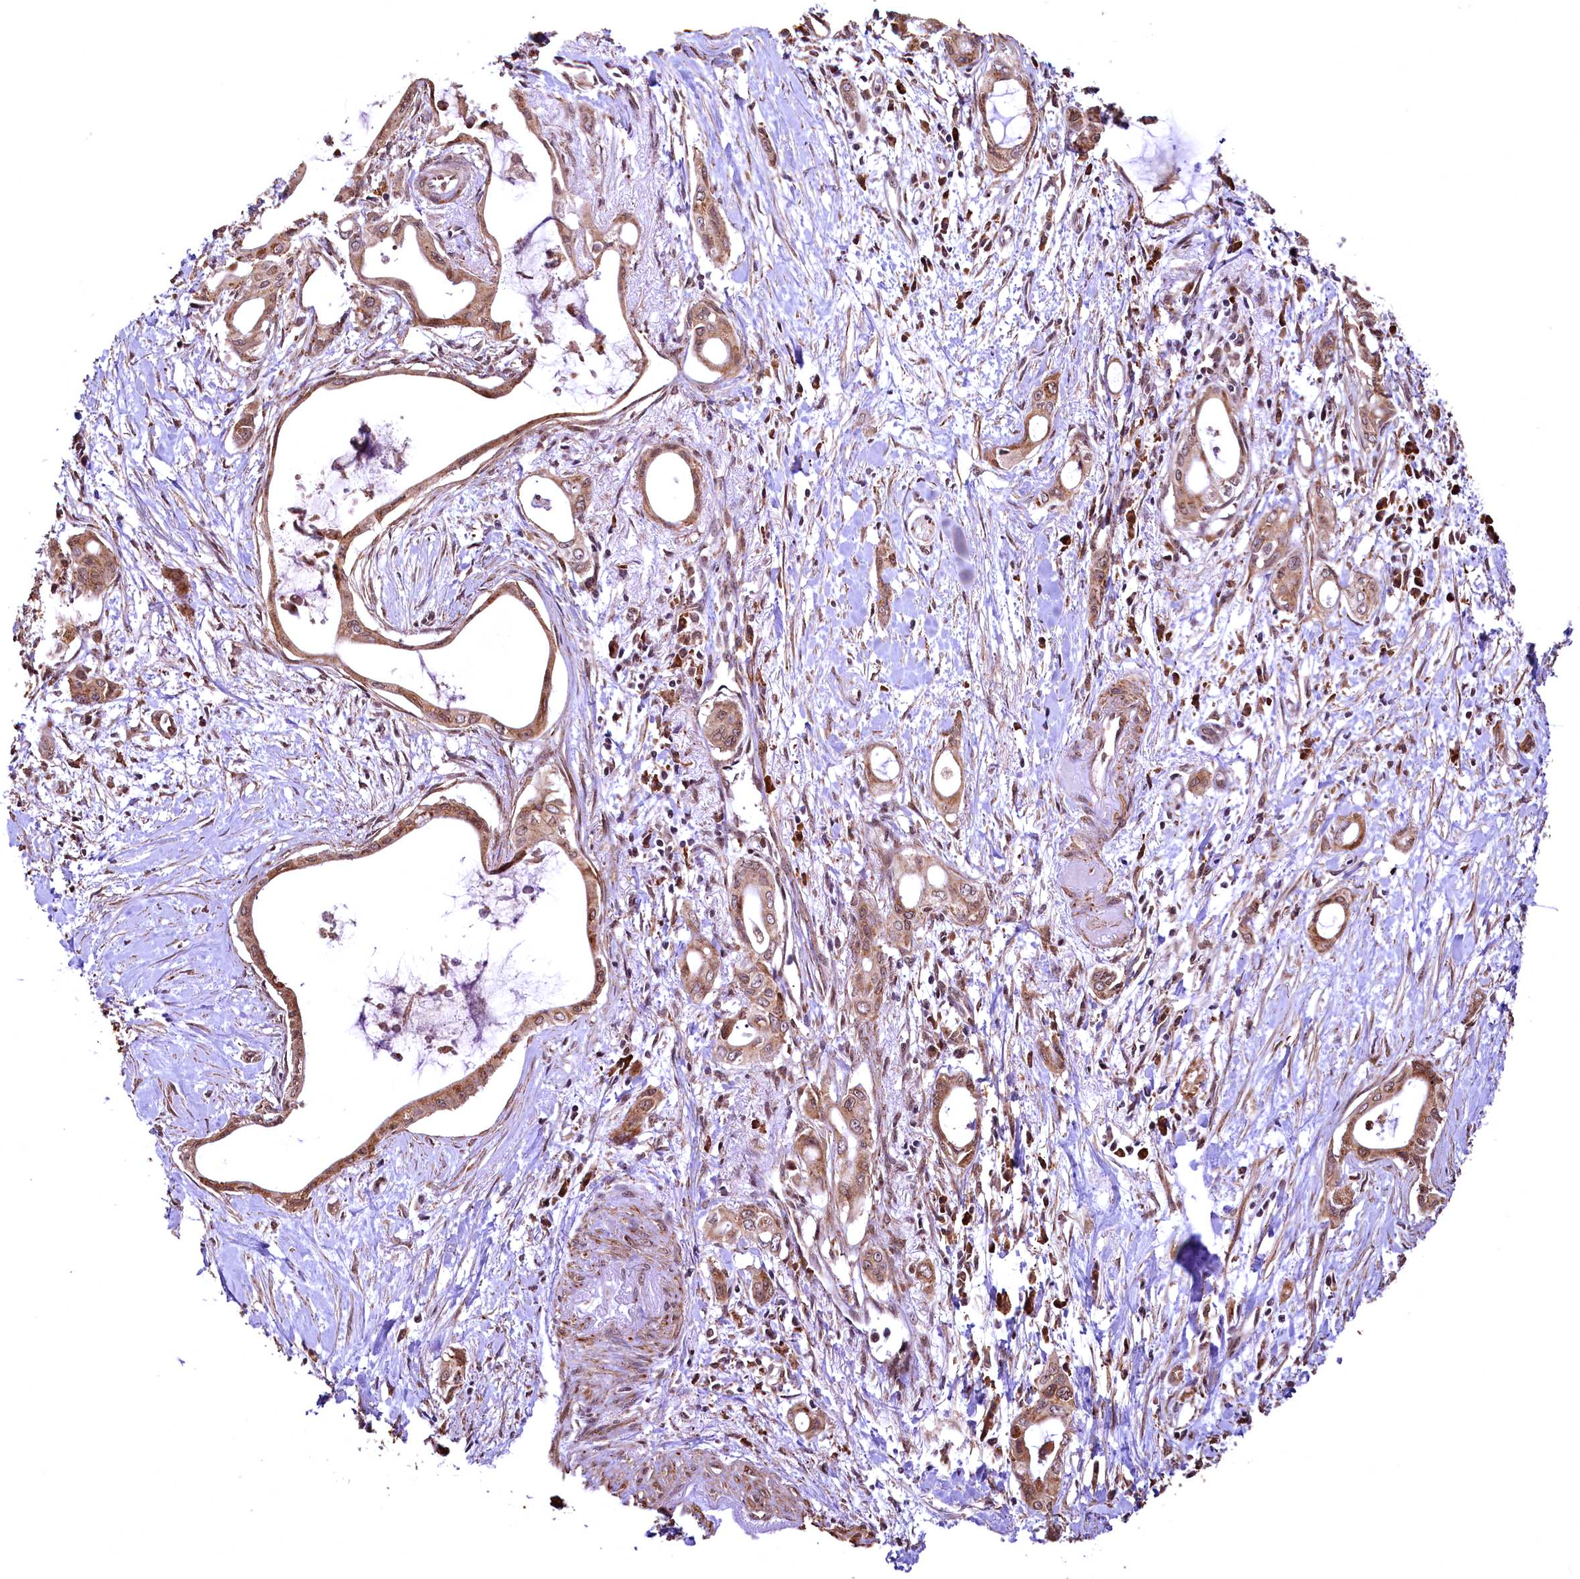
{"staining": {"intensity": "moderate", "quantity": ">75%", "location": "cytoplasmic/membranous,nuclear"}, "tissue": "pancreatic cancer", "cell_type": "Tumor cells", "image_type": "cancer", "snomed": [{"axis": "morphology", "description": "Adenocarcinoma, NOS"}, {"axis": "topography", "description": "Pancreas"}], "caption": "Pancreatic adenocarcinoma stained for a protein (brown) shows moderate cytoplasmic/membranous and nuclear positive expression in about >75% of tumor cells.", "gene": "PDS5B", "patient": {"sex": "male", "age": 72}}